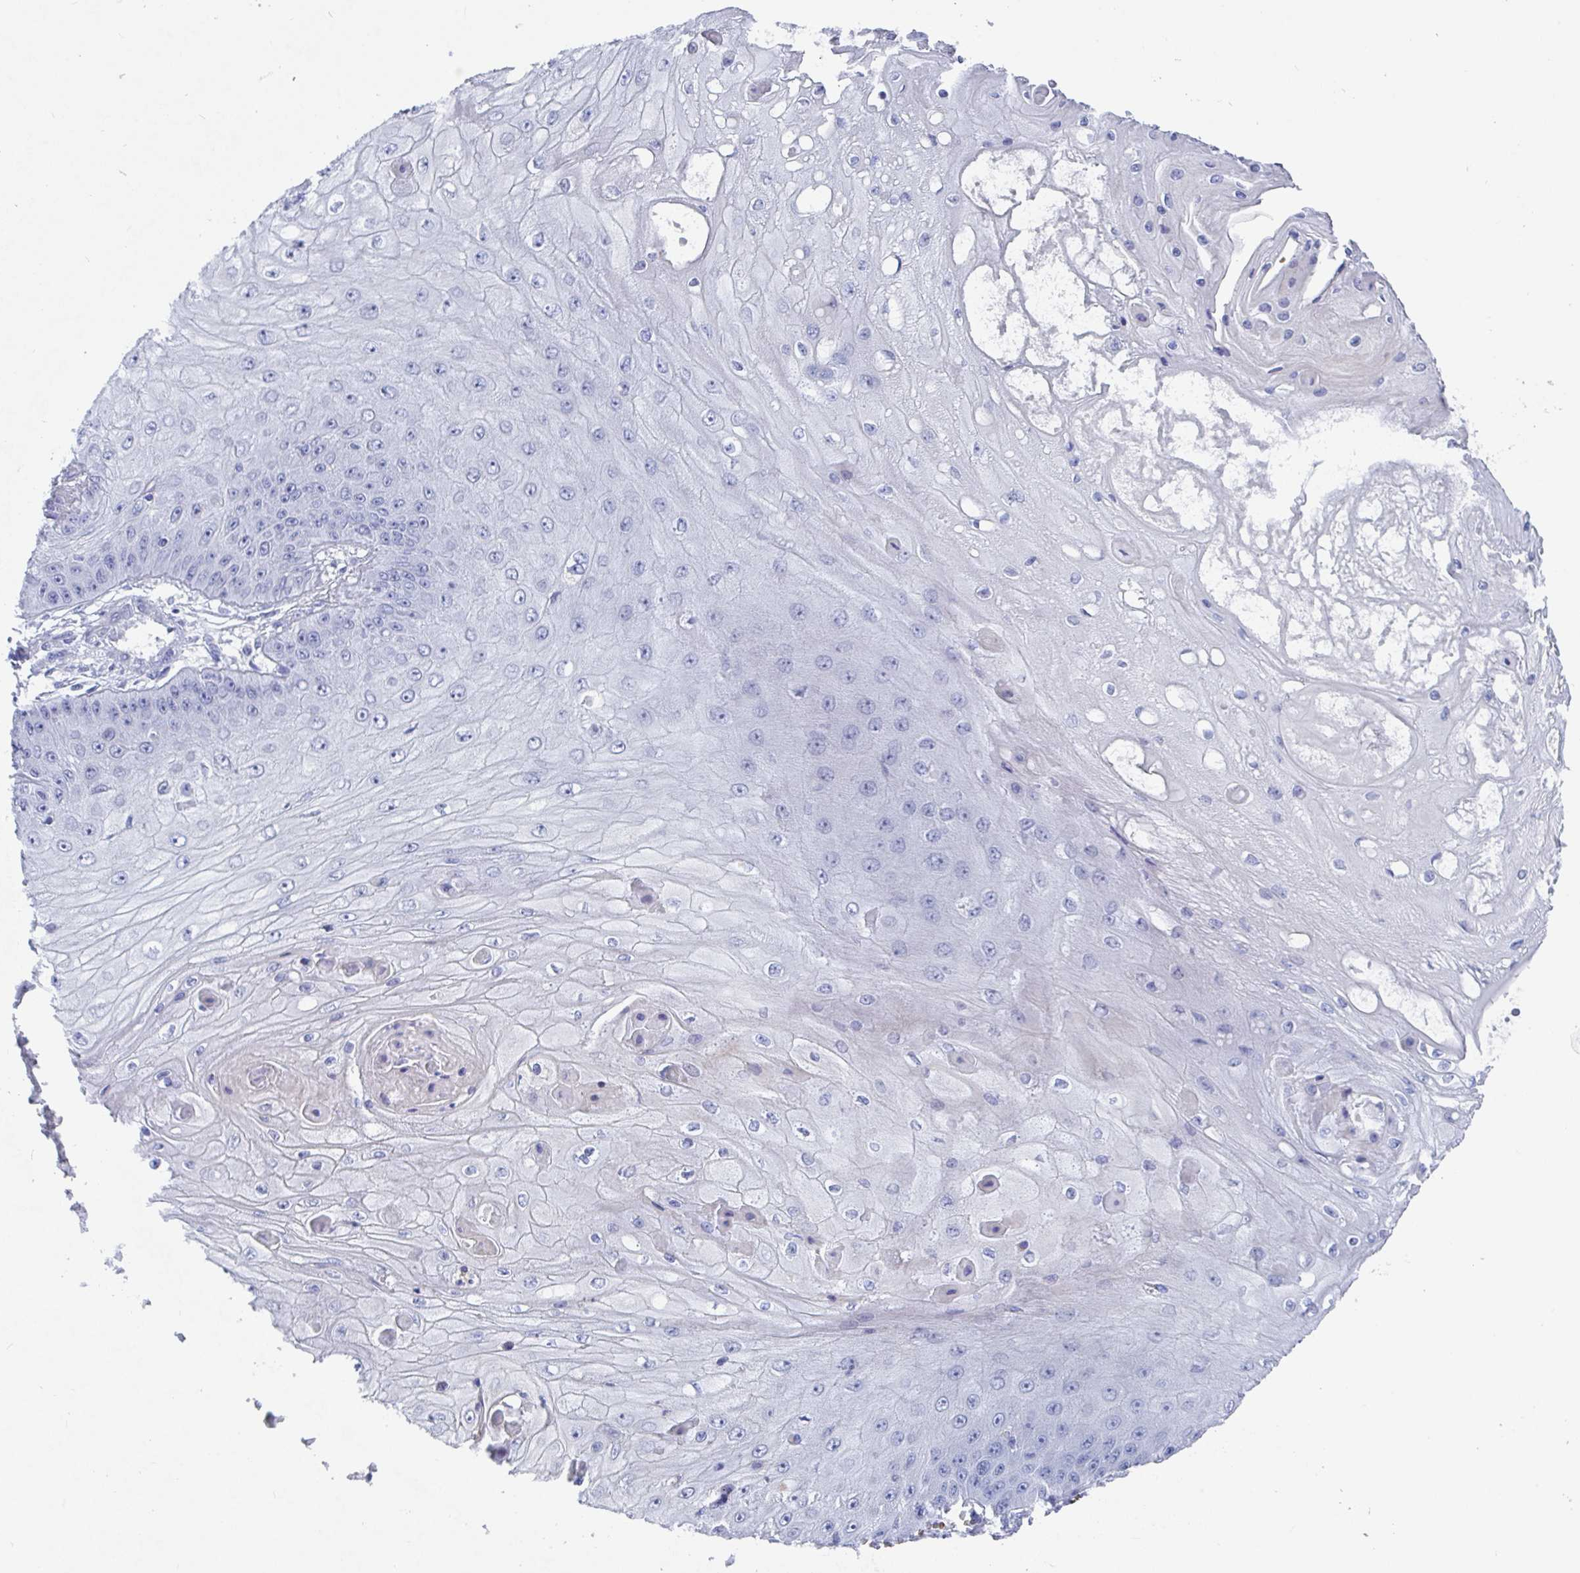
{"staining": {"intensity": "negative", "quantity": "none", "location": "none"}, "tissue": "skin cancer", "cell_type": "Tumor cells", "image_type": "cancer", "snomed": [{"axis": "morphology", "description": "Squamous cell carcinoma, NOS"}, {"axis": "topography", "description": "Skin"}], "caption": "Human skin squamous cell carcinoma stained for a protein using immunohistochemistry (IHC) exhibits no staining in tumor cells.", "gene": "CLDN8", "patient": {"sex": "male", "age": 70}}